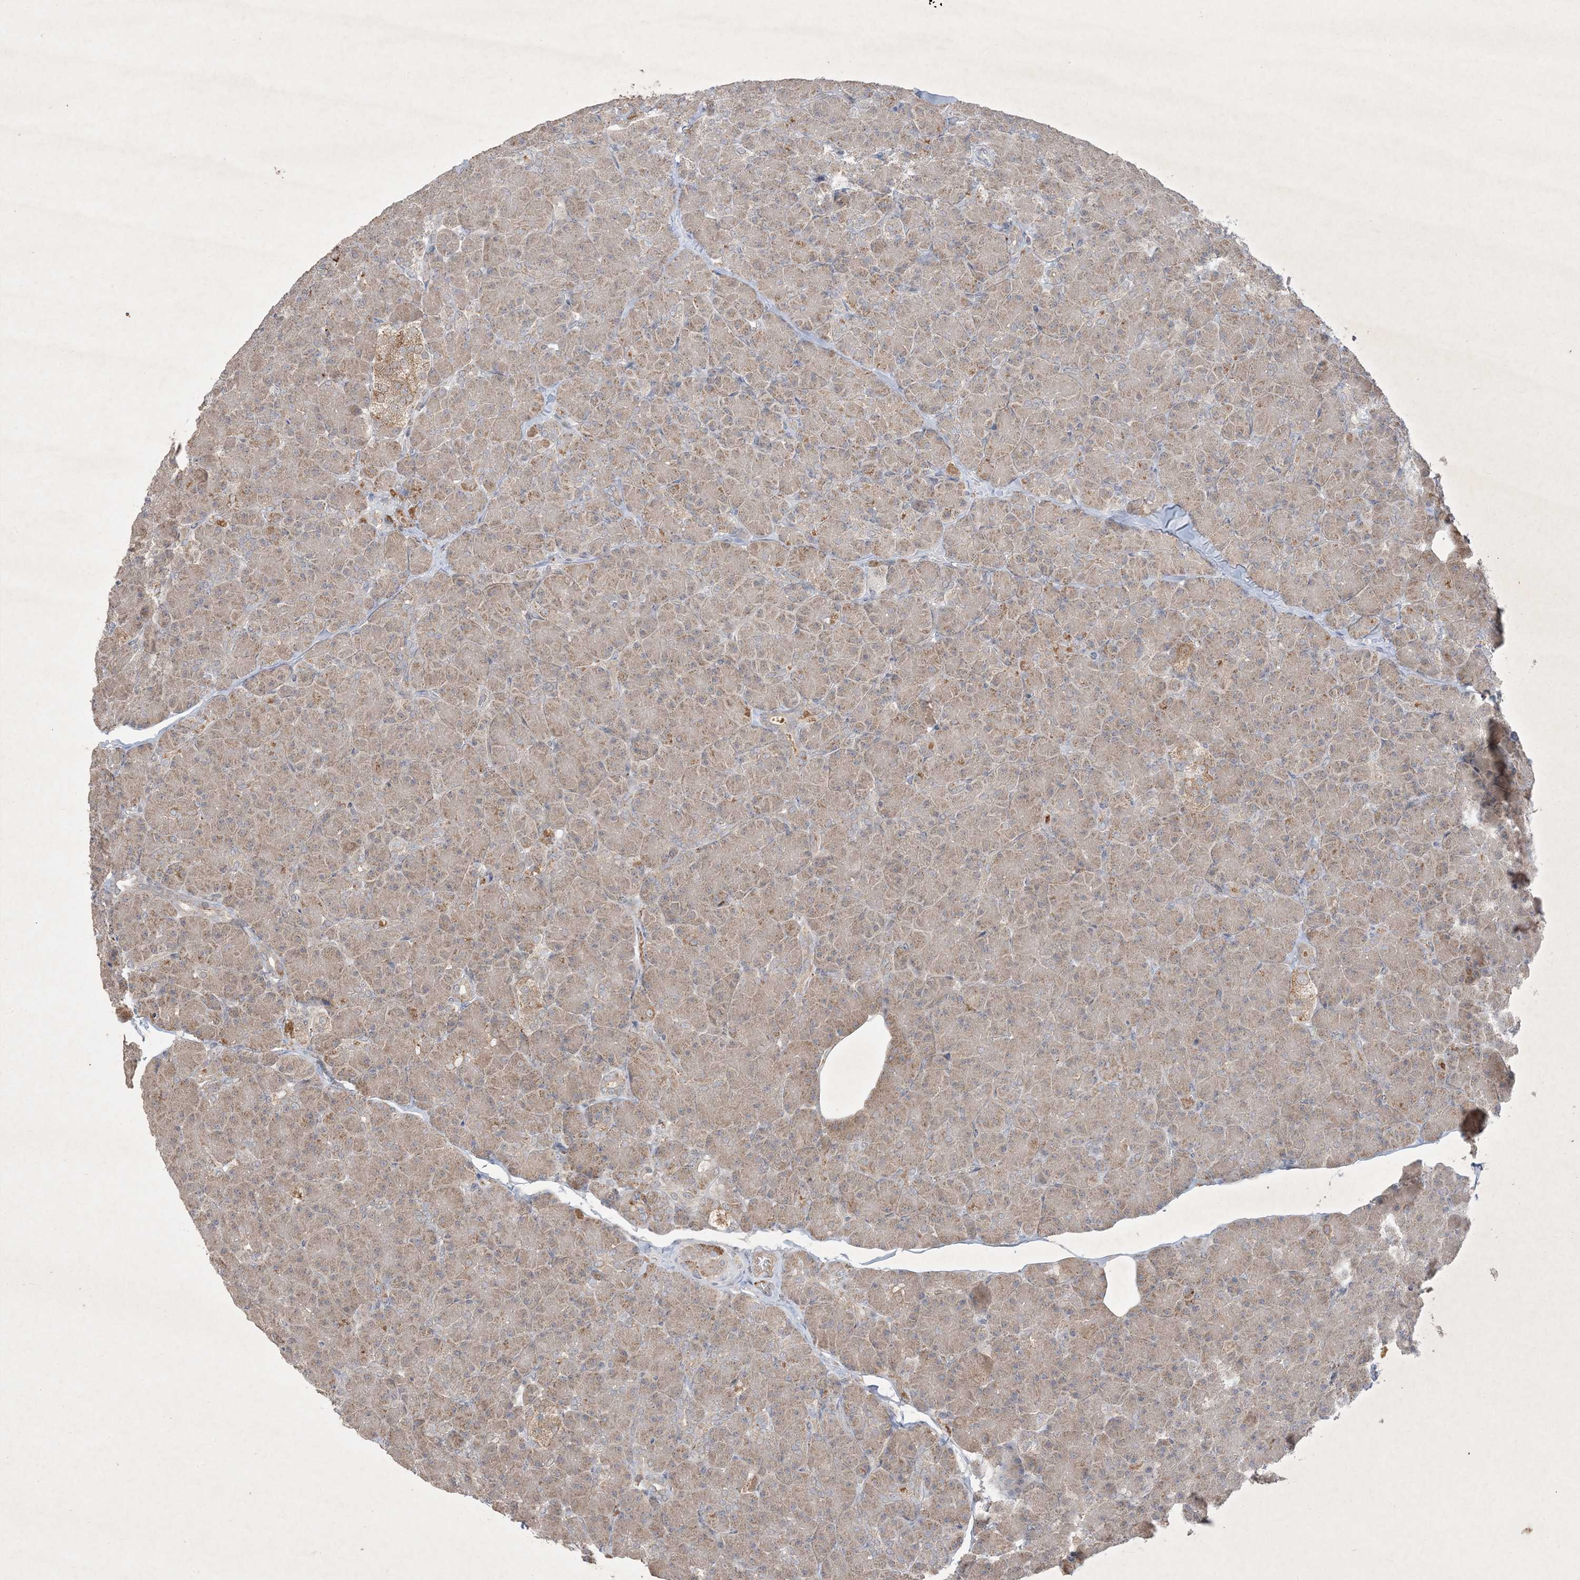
{"staining": {"intensity": "moderate", "quantity": ">75%", "location": "cytoplasmic/membranous"}, "tissue": "pancreas", "cell_type": "Exocrine glandular cells", "image_type": "normal", "snomed": [{"axis": "morphology", "description": "Normal tissue, NOS"}, {"axis": "topography", "description": "Pancreas"}], "caption": "Human pancreas stained with a brown dye shows moderate cytoplasmic/membranous positive positivity in about >75% of exocrine glandular cells.", "gene": "PRSS36", "patient": {"sex": "female", "age": 43}}